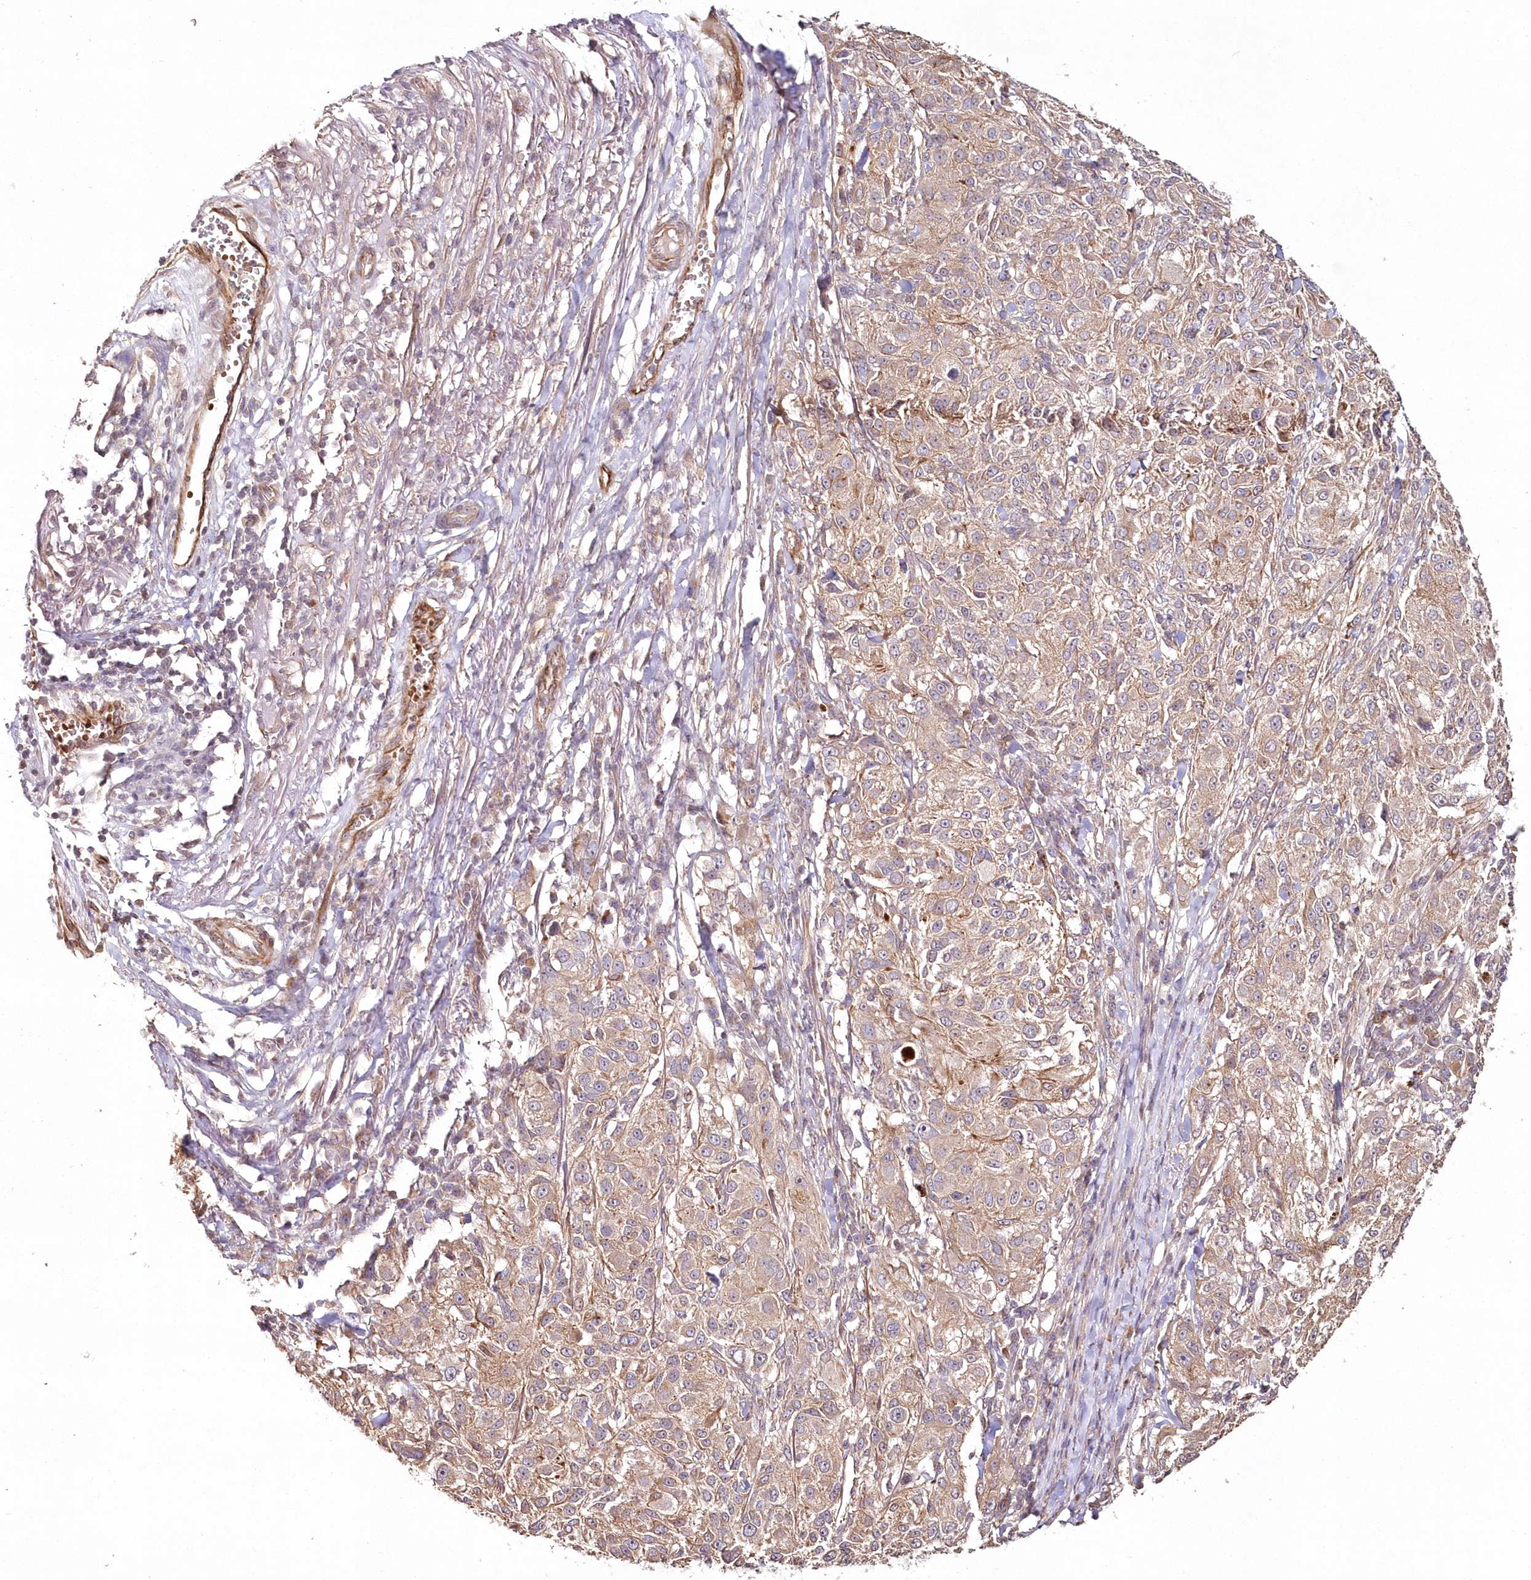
{"staining": {"intensity": "moderate", "quantity": ">75%", "location": "cytoplasmic/membranous"}, "tissue": "melanoma", "cell_type": "Tumor cells", "image_type": "cancer", "snomed": [{"axis": "morphology", "description": "Necrosis, NOS"}, {"axis": "morphology", "description": "Malignant melanoma, NOS"}, {"axis": "topography", "description": "Skin"}], "caption": "Immunohistochemistry of melanoma displays medium levels of moderate cytoplasmic/membranous expression in approximately >75% of tumor cells.", "gene": "HYCC2", "patient": {"sex": "female", "age": 87}}